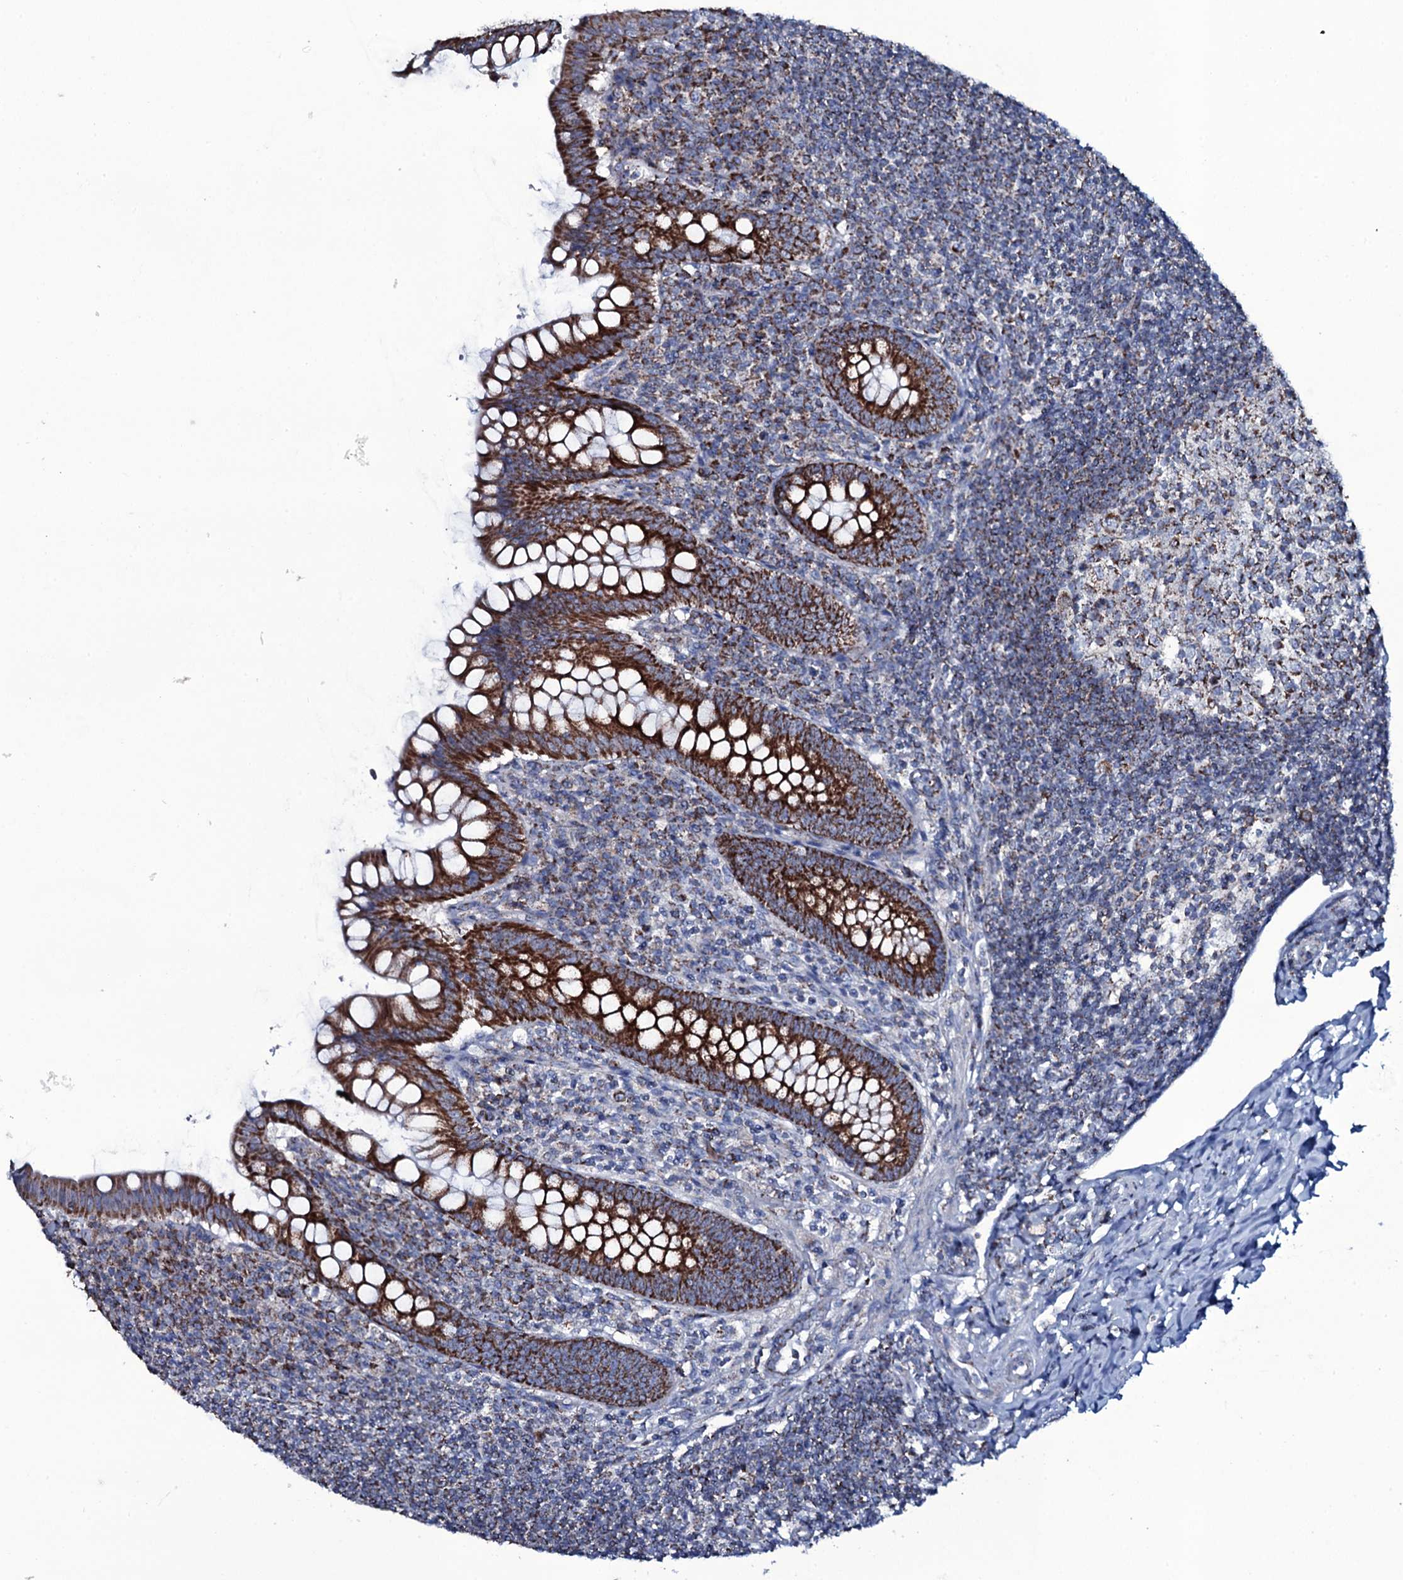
{"staining": {"intensity": "strong", "quantity": ">75%", "location": "cytoplasmic/membranous"}, "tissue": "appendix", "cell_type": "Glandular cells", "image_type": "normal", "snomed": [{"axis": "morphology", "description": "Normal tissue, NOS"}, {"axis": "topography", "description": "Appendix"}], "caption": "A high-resolution histopathology image shows IHC staining of benign appendix, which displays strong cytoplasmic/membranous expression in approximately >75% of glandular cells. The staining was performed using DAB (3,3'-diaminobenzidine), with brown indicating positive protein expression. Nuclei are stained blue with hematoxylin.", "gene": "MRPS35", "patient": {"sex": "female", "age": 33}}